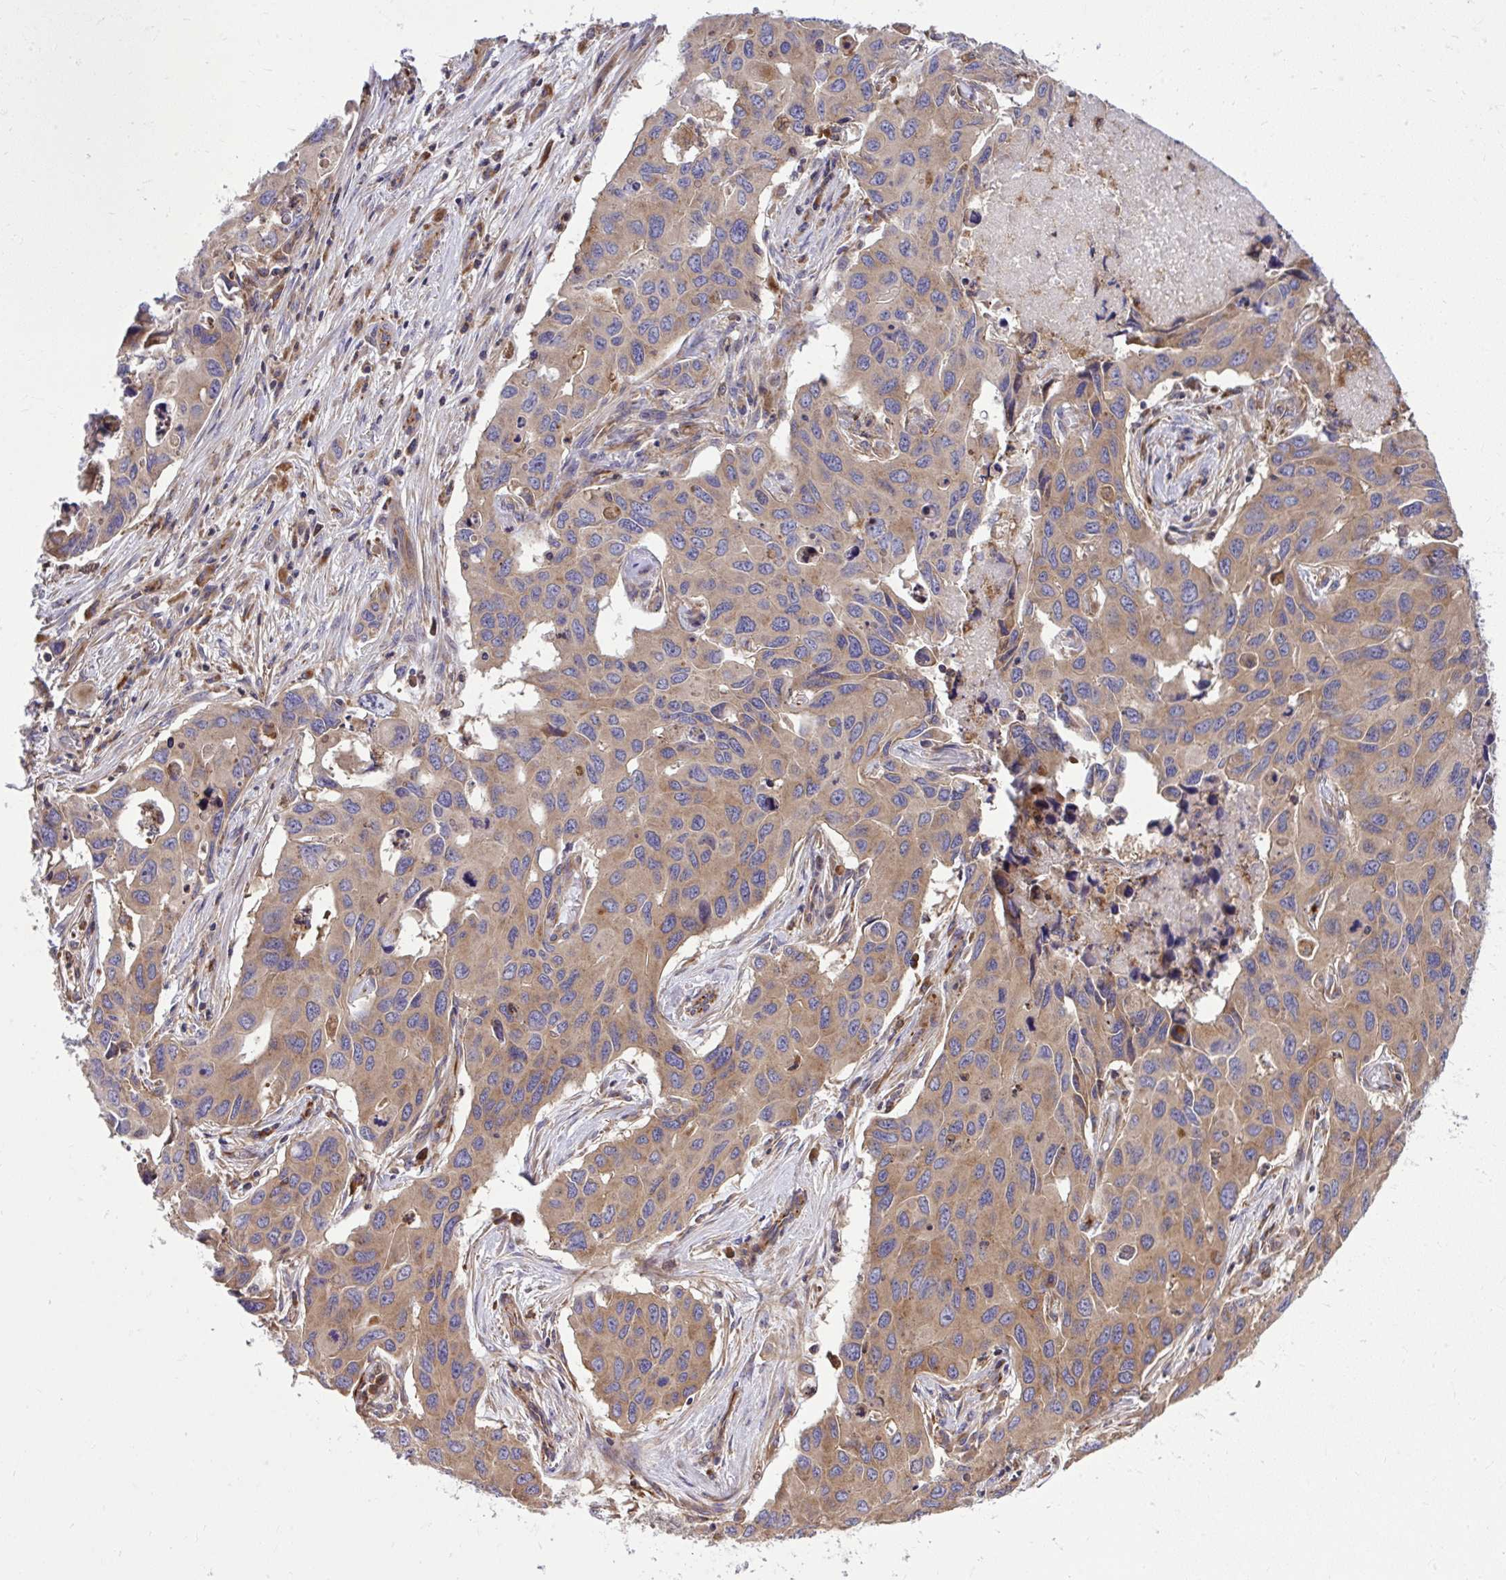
{"staining": {"intensity": "weak", "quantity": ">75%", "location": "cytoplasmic/membranous"}, "tissue": "lung cancer", "cell_type": "Tumor cells", "image_type": "cancer", "snomed": [{"axis": "morphology", "description": "Adenocarcinoma, NOS"}, {"axis": "topography", "description": "Lung"}], "caption": "A high-resolution photomicrograph shows IHC staining of adenocarcinoma (lung), which reveals weak cytoplasmic/membranous positivity in approximately >75% of tumor cells. (DAB (3,3'-diaminobenzidine) IHC with brightfield microscopy, high magnification).", "gene": "PAIP2", "patient": {"sex": "male", "age": 64}}